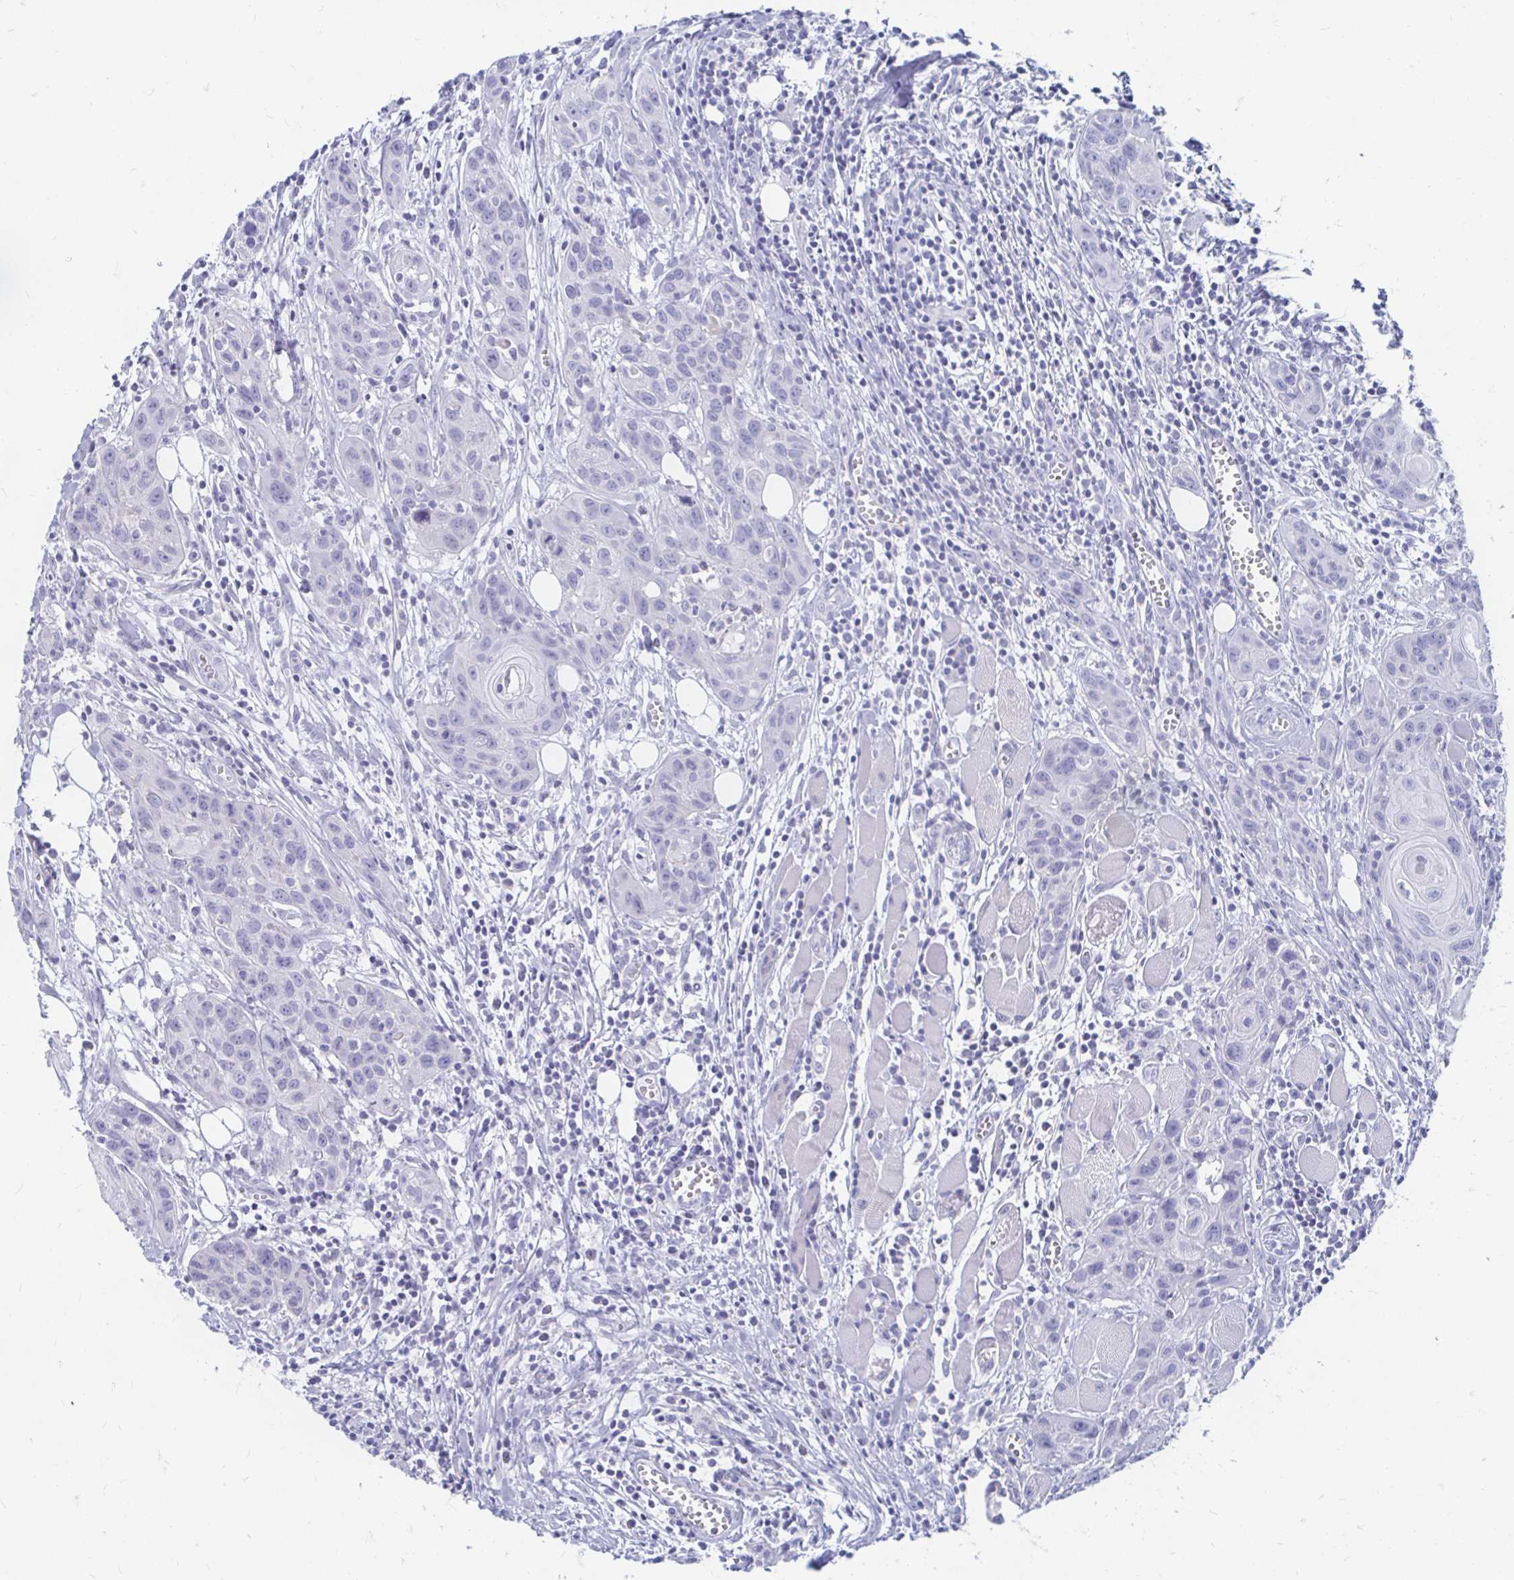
{"staining": {"intensity": "negative", "quantity": "none", "location": "none"}, "tissue": "head and neck cancer", "cell_type": "Tumor cells", "image_type": "cancer", "snomed": [{"axis": "morphology", "description": "Squamous cell carcinoma, NOS"}, {"axis": "topography", "description": "Oral tissue"}, {"axis": "topography", "description": "Head-Neck"}], "caption": "A high-resolution photomicrograph shows immunohistochemistry (IHC) staining of head and neck cancer, which exhibits no significant positivity in tumor cells.", "gene": "PEG10", "patient": {"sex": "male", "age": 58}}